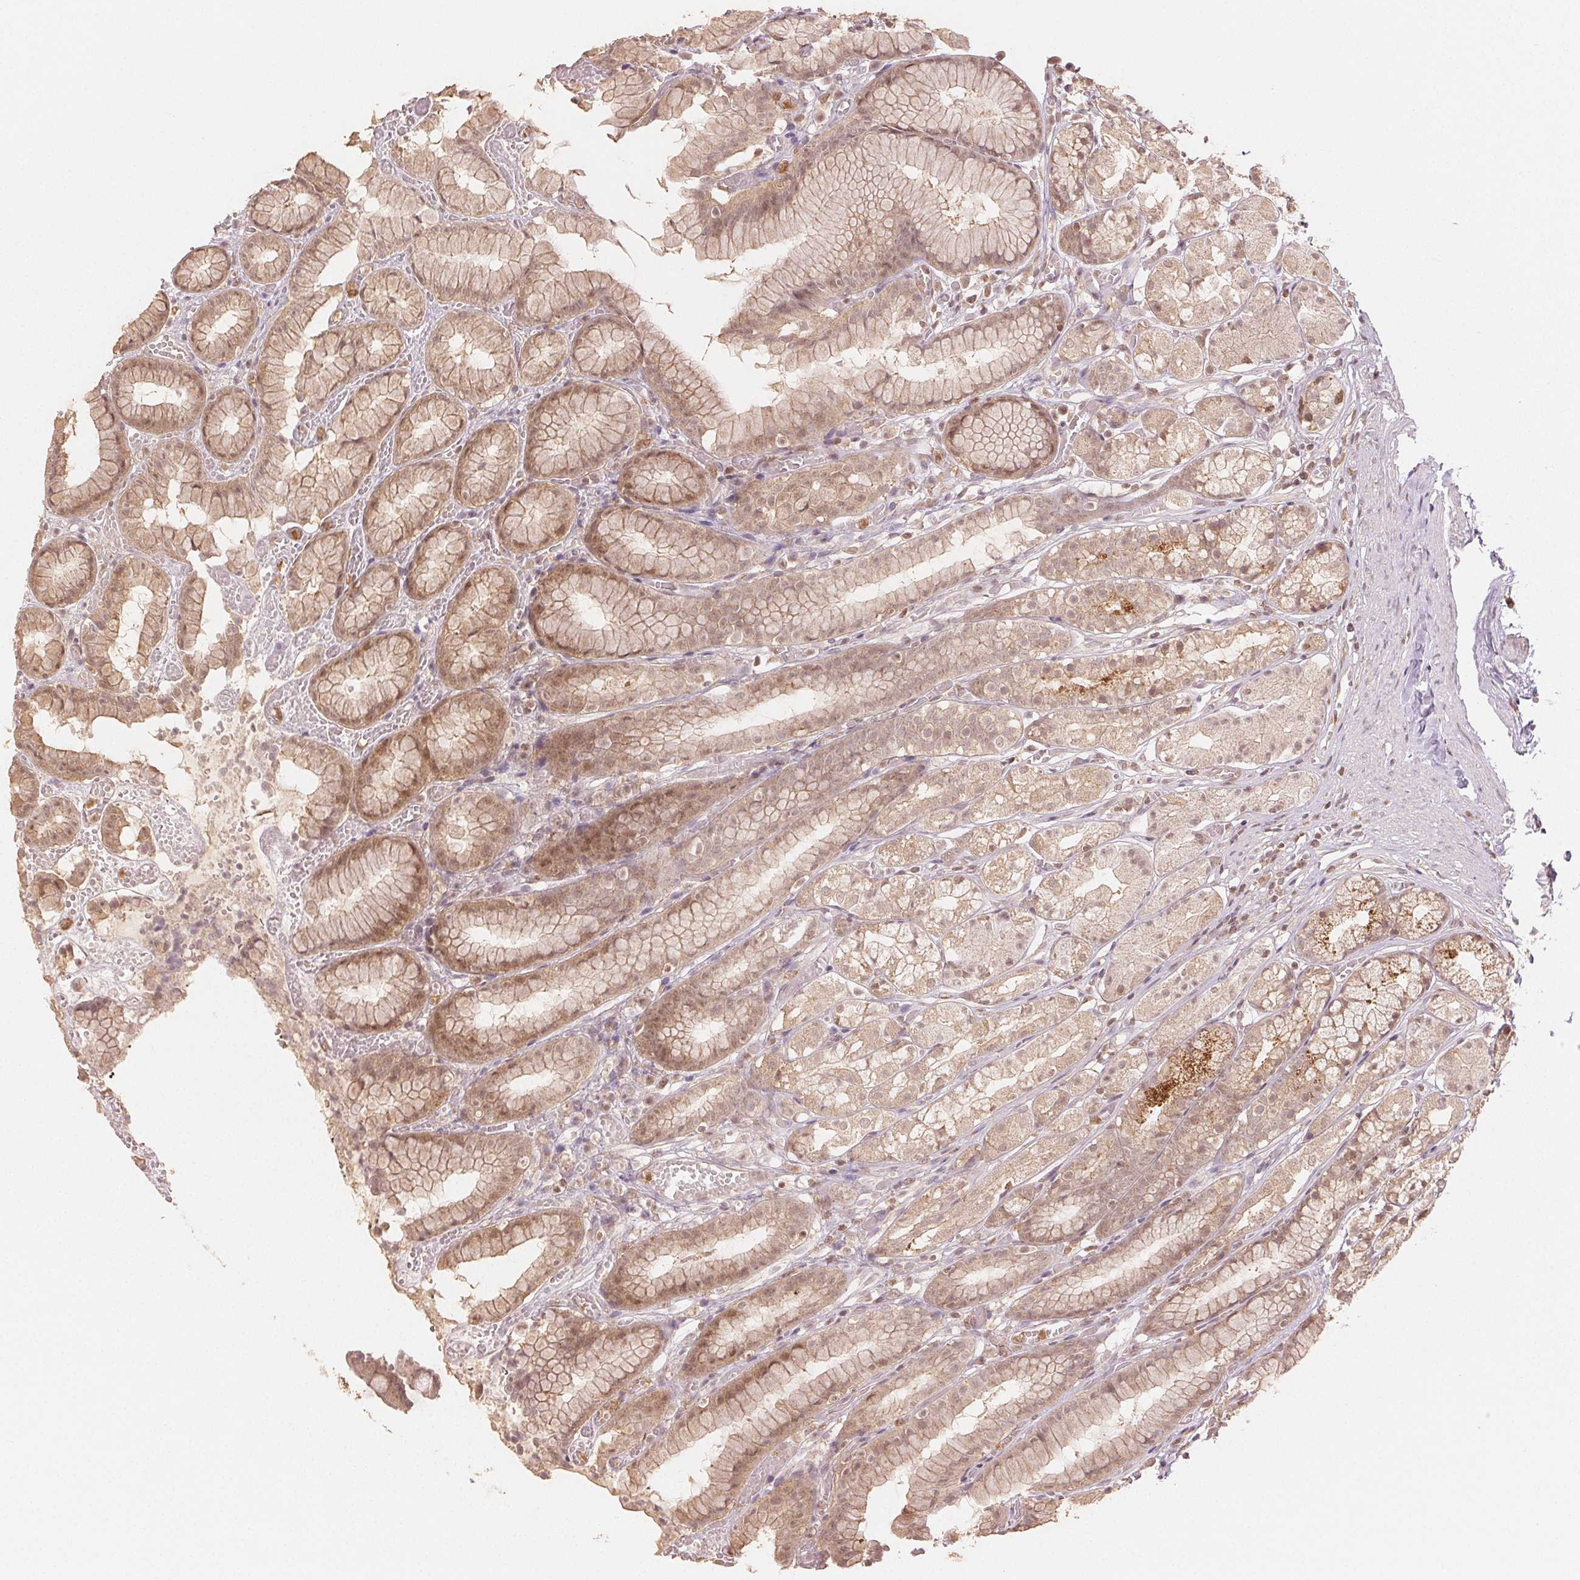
{"staining": {"intensity": "weak", "quantity": ">75%", "location": "cytoplasmic/membranous,nuclear"}, "tissue": "stomach", "cell_type": "Glandular cells", "image_type": "normal", "snomed": [{"axis": "morphology", "description": "Normal tissue, NOS"}, {"axis": "topography", "description": "Smooth muscle"}, {"axis": "topography", "description": "Stomach"}], "caption": "Immunohistochemistry image of unremarkable stomach: human stomach stained using IHC exhibits low levels of weak protein expression localized specifically in the cytoplasmic/membranous,nuclear of glandular cells, appearing as a cytoplasmic/membranous,nuclear brown color.", "gene": "MAPK14", "patient": {"sex": "male", "age": 70}}